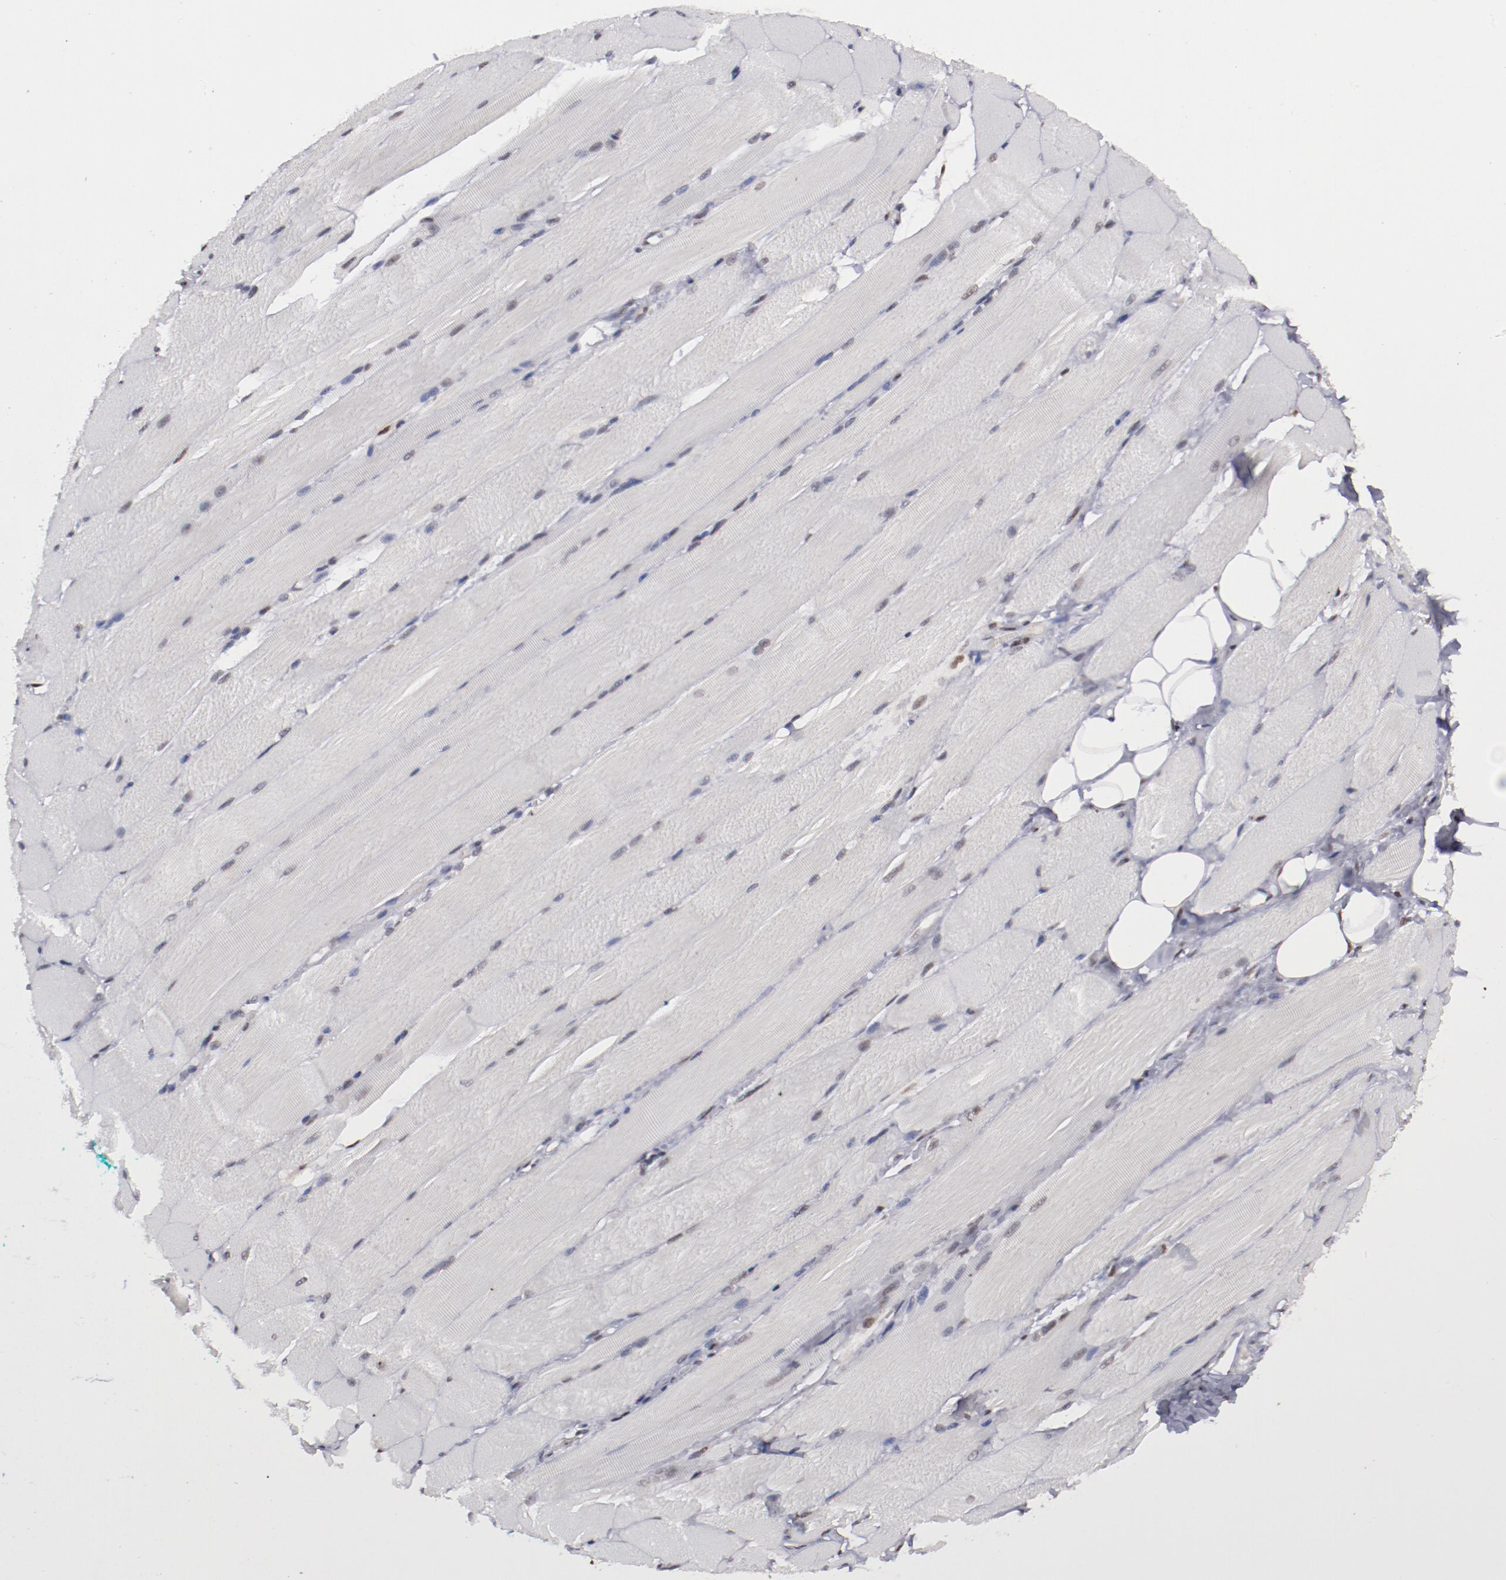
{"staining": {"intensity": "weak", "quantity": "<25%", "location": "nuclear"}, "tissue": "skeletal muscle", "cell_type": "Myocytes", "image_type": "normal", "snomed": [{"axis": "morphology", "description": "Normal tissue, NOS"}, {"axis": "topography", "description": "Skeletal muscle"}, {"axis": "topography", "description": "Peripheral nerve tissue"}], "caption": "Myocytes are negative for protein expression in benign human skeletal muscle. (DAB (3,3'-diaminobenzidine) immunohistochemistry (IHC), high magnification).", "gene": "ARNT", "patient": {"sex": "female", "age": 84}}